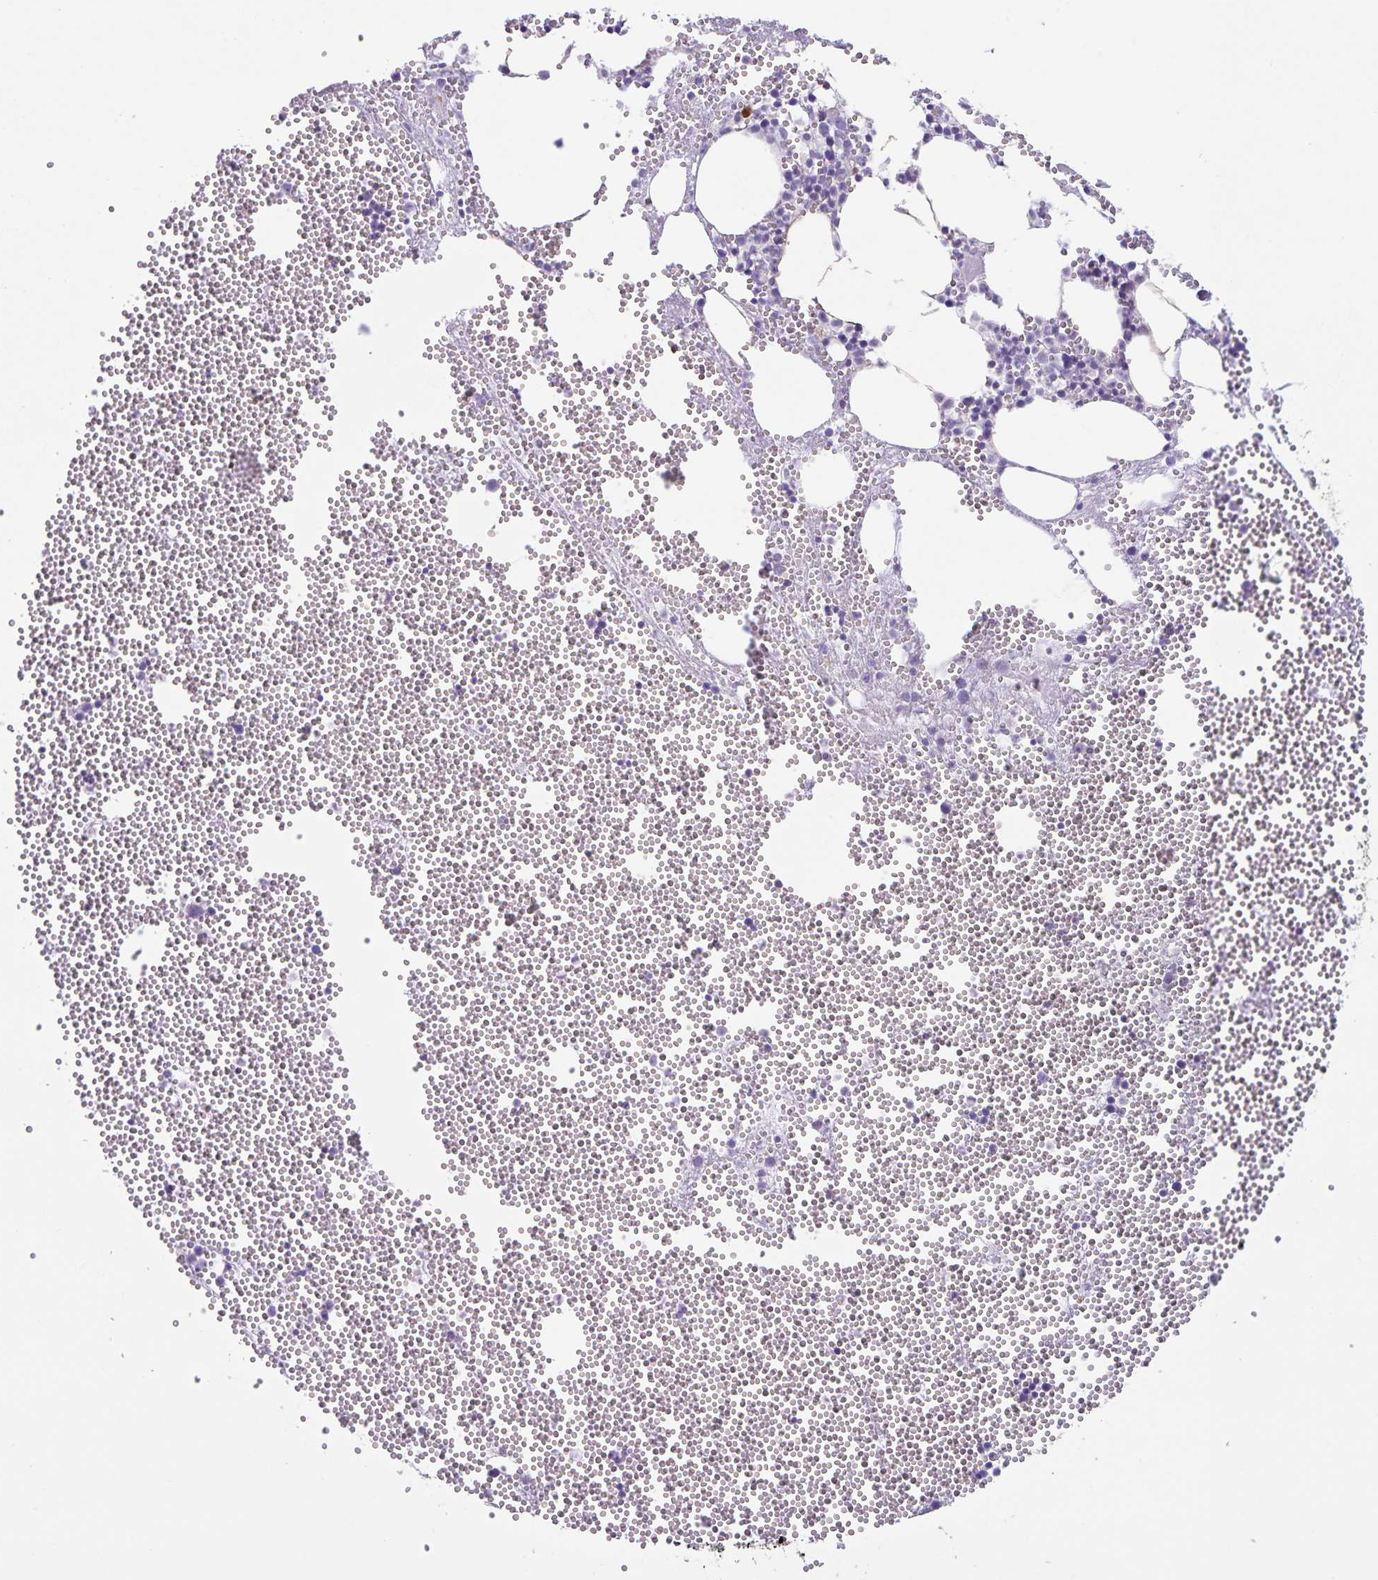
{"staining": {"intensity": "negative", "quantity": "none", "location": "none"}, "tissue": "bone marrow", "cell_type": "Hematopoietic cells", "image_type": "normal", "snomed": [{"axis": "morphology", "description": "Normal tissue, NOS"}, {"axis": "topography", "description": "Bone marrow"}], "caption": "Immunohistochemical staining of benign human bone marrow shows no significant expression in hematopoietic cells. Brightfield microscopy of immunohistochemistry stained with DAB (brown) and hematoxylin (blue), captured at high magnification.", "gene": "SYNM", "patient": {"sex": "female", "age": 80}}